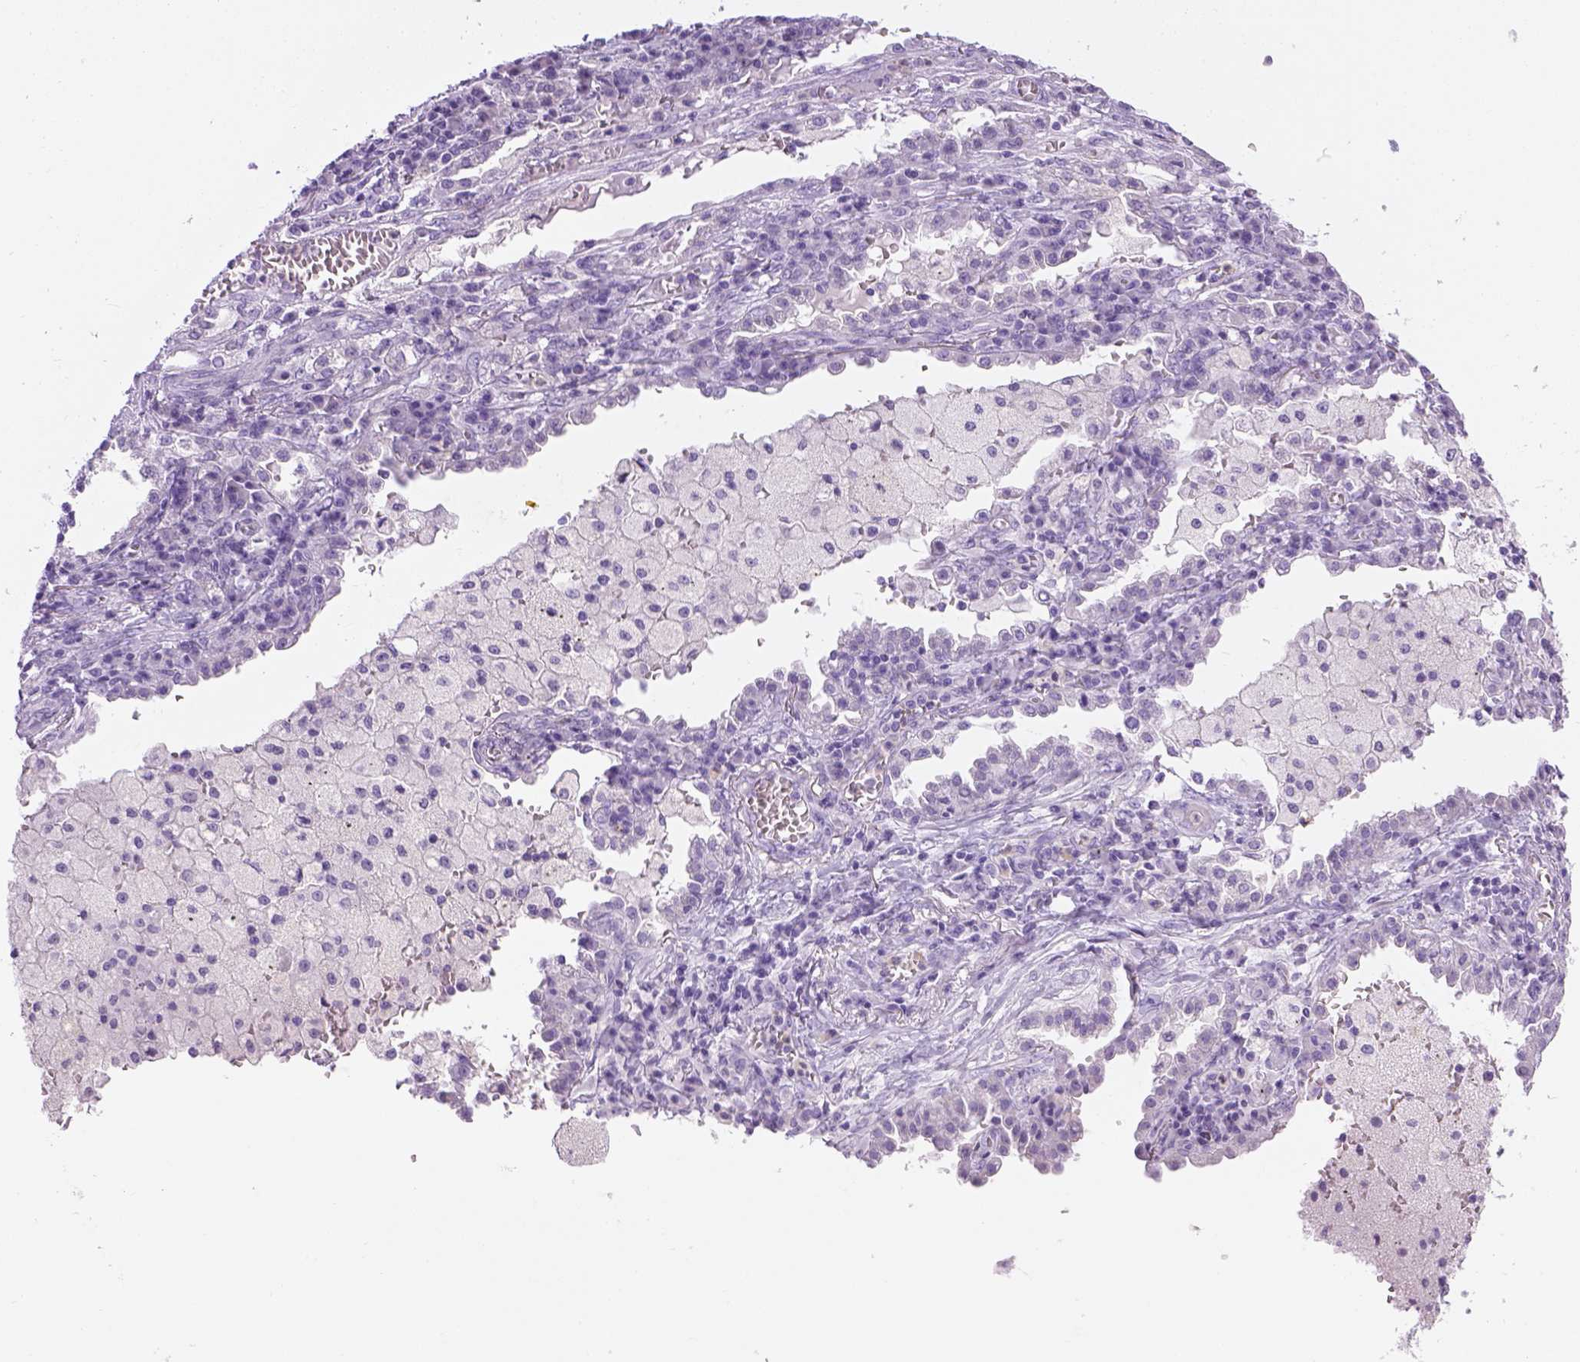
{"staining": {"intensity": "negative", "quantity": "none", "location": "none"}, "tissue": "lung cancer", "cell_type": "Tumor cells", "image_type": "cancer", "snomed": [{"axis": "morphology", "description": "Adenocarcinoma, NOS"}, {"axis": "topography", "description": "Lung"}], "caption": "An immunohistochemistry micrograph of lung cancer is shown. There is no staining in tumor cells of lung cancer. (Brightfield microscopy of DAB immunohistochemistry at high magnification).", "gene": "TMEM38A", "patient": {"sex": "male", "age": 57}}